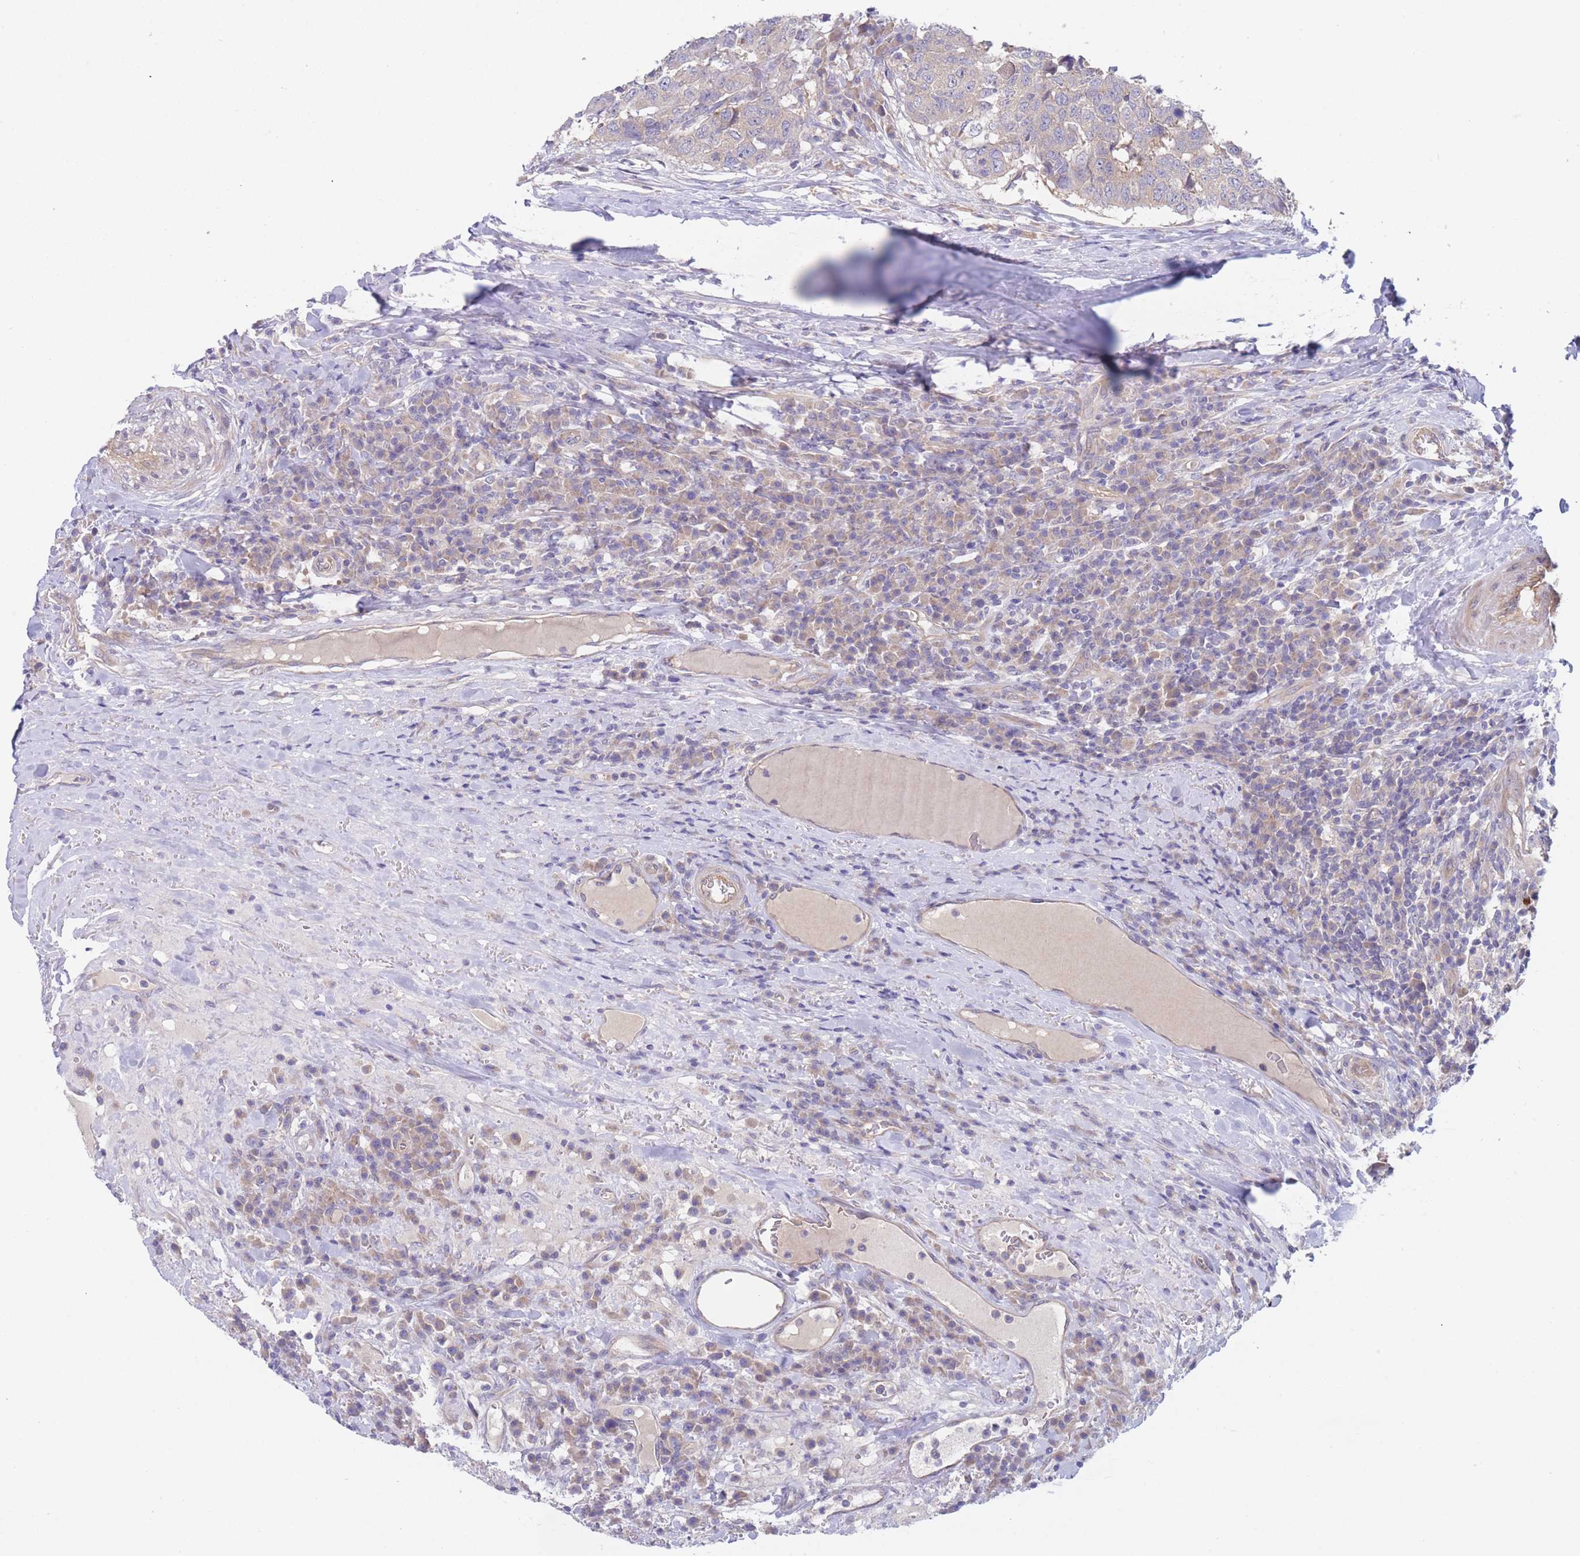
{"staining": {"intensity": "weak", "quantity": "25%-75%", "location": "cytoplasmic/membranous"}, "tissue": "head and neck cancer", "cell_type": "Tumor cells", "image_type": "cancer", "snomed": [{"axis": "morphology", "description": "Squamous cell carcinoma, NOS"}, {"axis": "topography", "description": "Head-Neck"}], "caption": "Weak cytoplasmic/membranous positivity for a protein is identified in about 25%-75% of tumor cells of head and neck squamous cell carcinoma using IHC.", "gene": "ZNF281", "patient": {"sex": "male", "age": 66}}